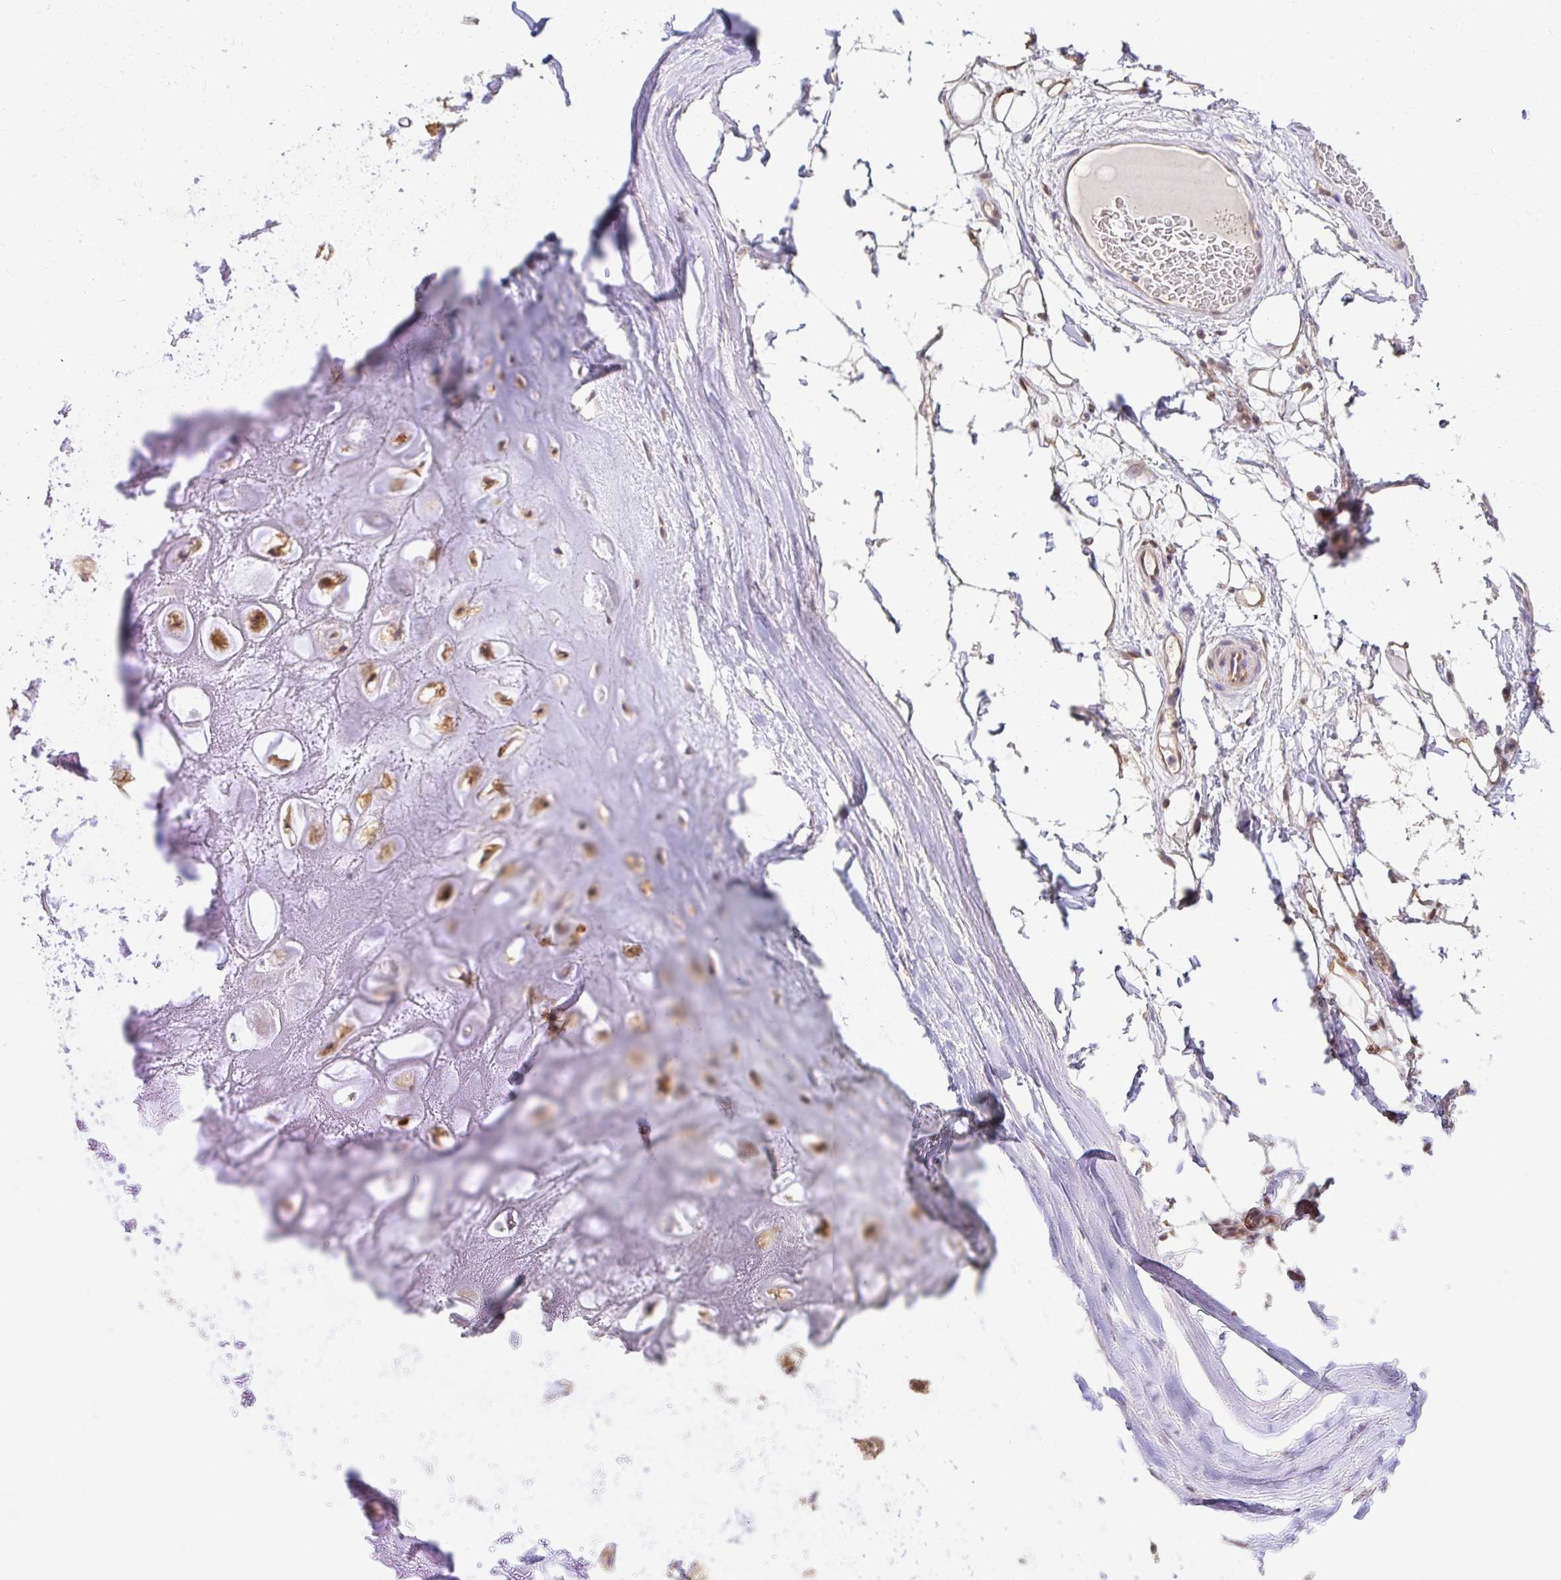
{"staining": {"intensity": "negative", "quantity": "none", "location": "none"}, "tissue": "adipose tissue", "cell_type": "Adipocytes", "image_type": "normal", "snomed": [{"axis": "morphology", "description": "Normal tissue, NOS"}, {"axis": "topography", "description": "Lymph node"}, {"axis": "topography", "description": "Cartilage tissue"}, {"axis": "topography", "description": "Nasopharynx"}], "caption": "Immunohistochemistry (IHC) of benign adipose tissue reveals no staining in adipocytes. The staining is performed using DAB (3,3'-diaminobenzidine) brown chromogen with nuclei counter-stained in using hematoxylin.", "gene": "PSMA4", "patient": {"sex": "male", "age": 63}}